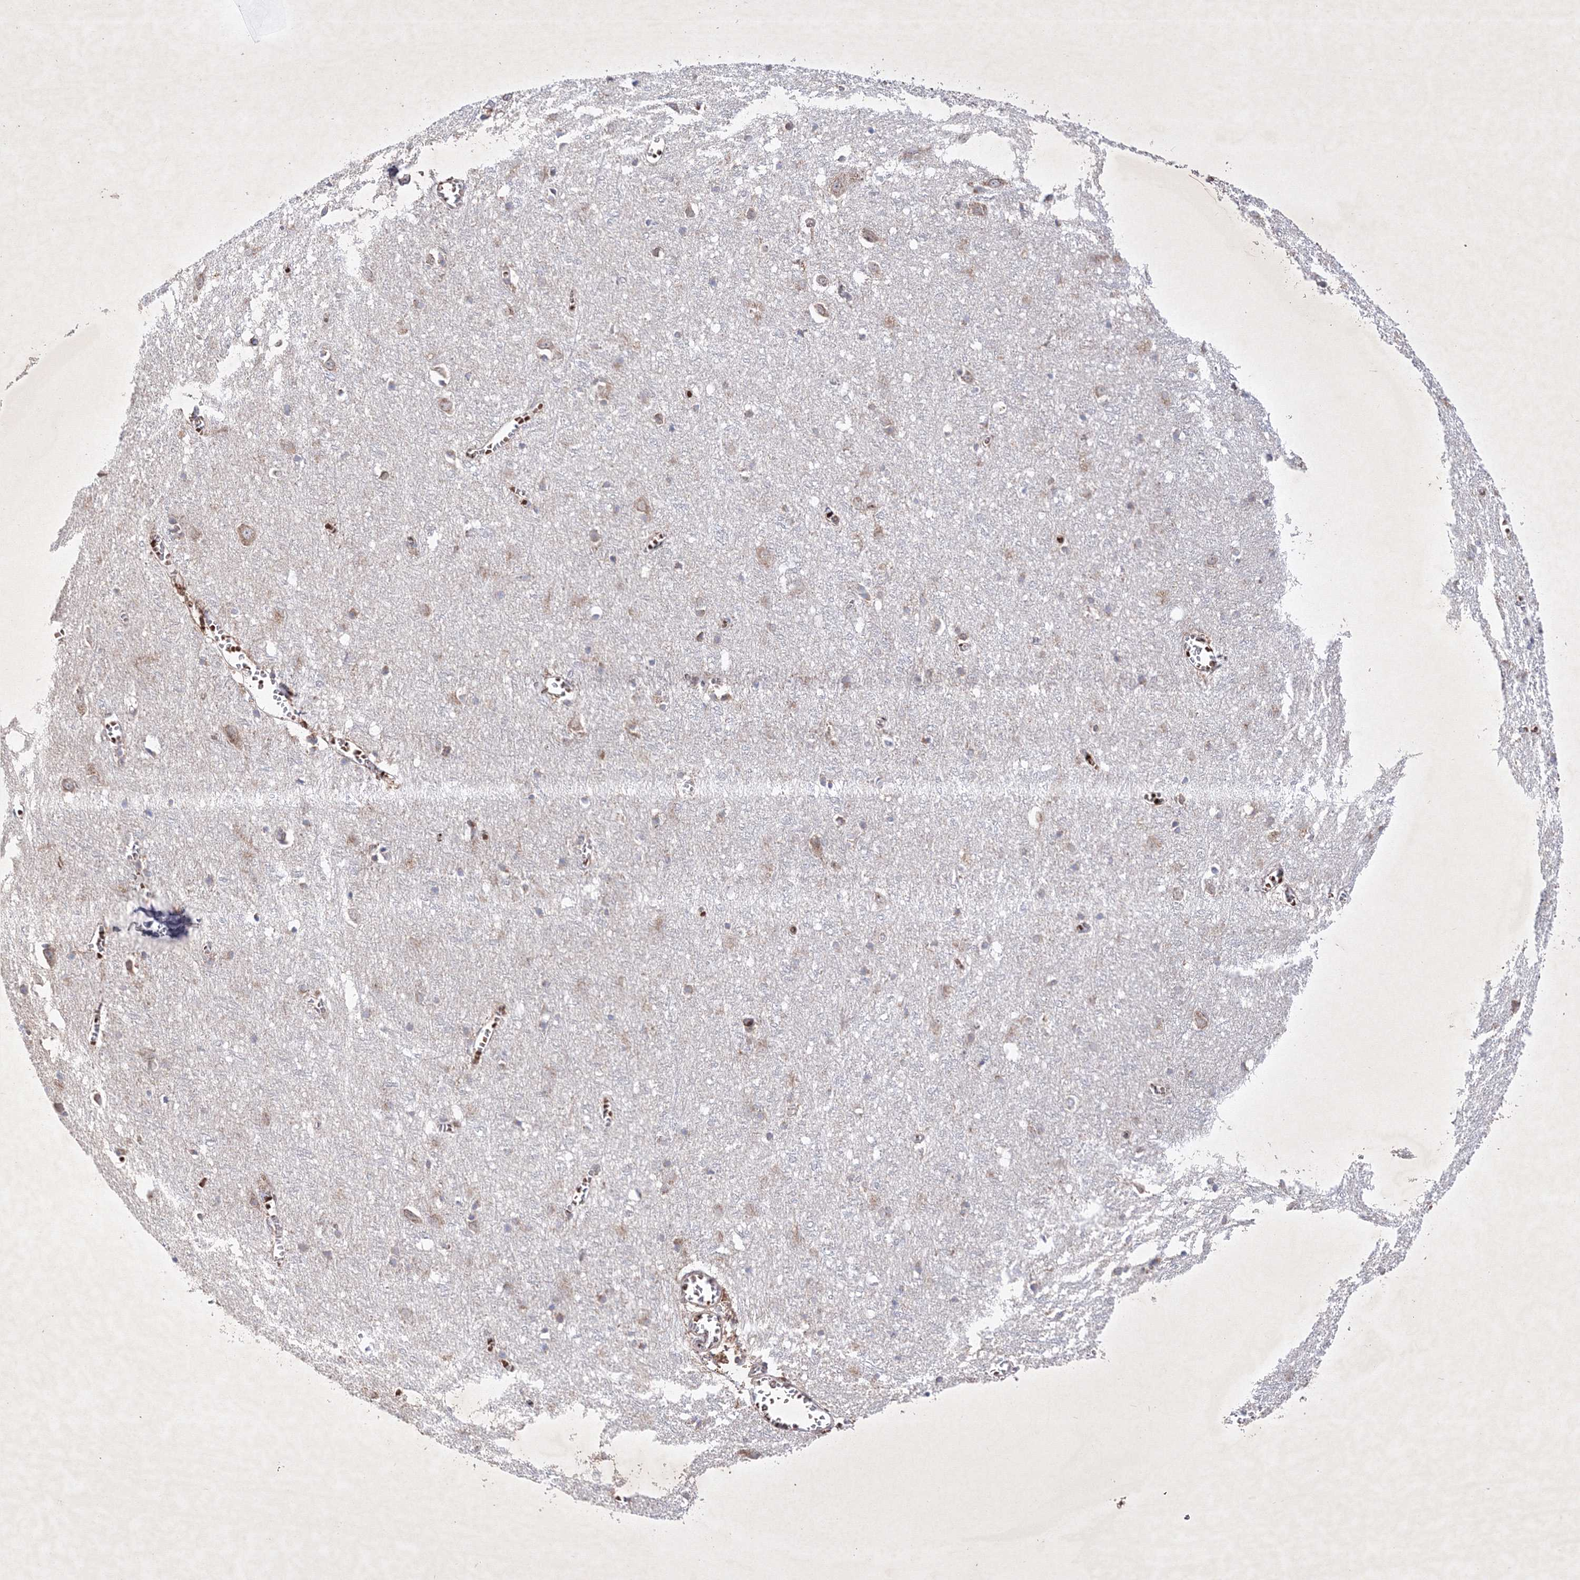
{"staining": {"intensity": "moderate", "quantity": ">75%", "location": "cytoplasmic/membranous"}, "tissue": "cerebral cortex", "cell_type": "Endothelial cells", "image_type": "normal", "snomed": [{"axis": "morphology", "description": "Normal tissue, NOS"}, {"axis": "topography", "description": "Cerebral cortex"}], "caption": "Immunohistochemical staining of normal human cerebral cortex shows moderate cytoplasmic/membranous protein positivity in about >75% of endothelial cells. The staining was performed using DAB to visualize the protein expression in brown, while the nuclei were stained in blue with hematoxylin (Magnification: 20x).", "gene": "OPA1", "patient": {"sex": "female", "age": 64}}